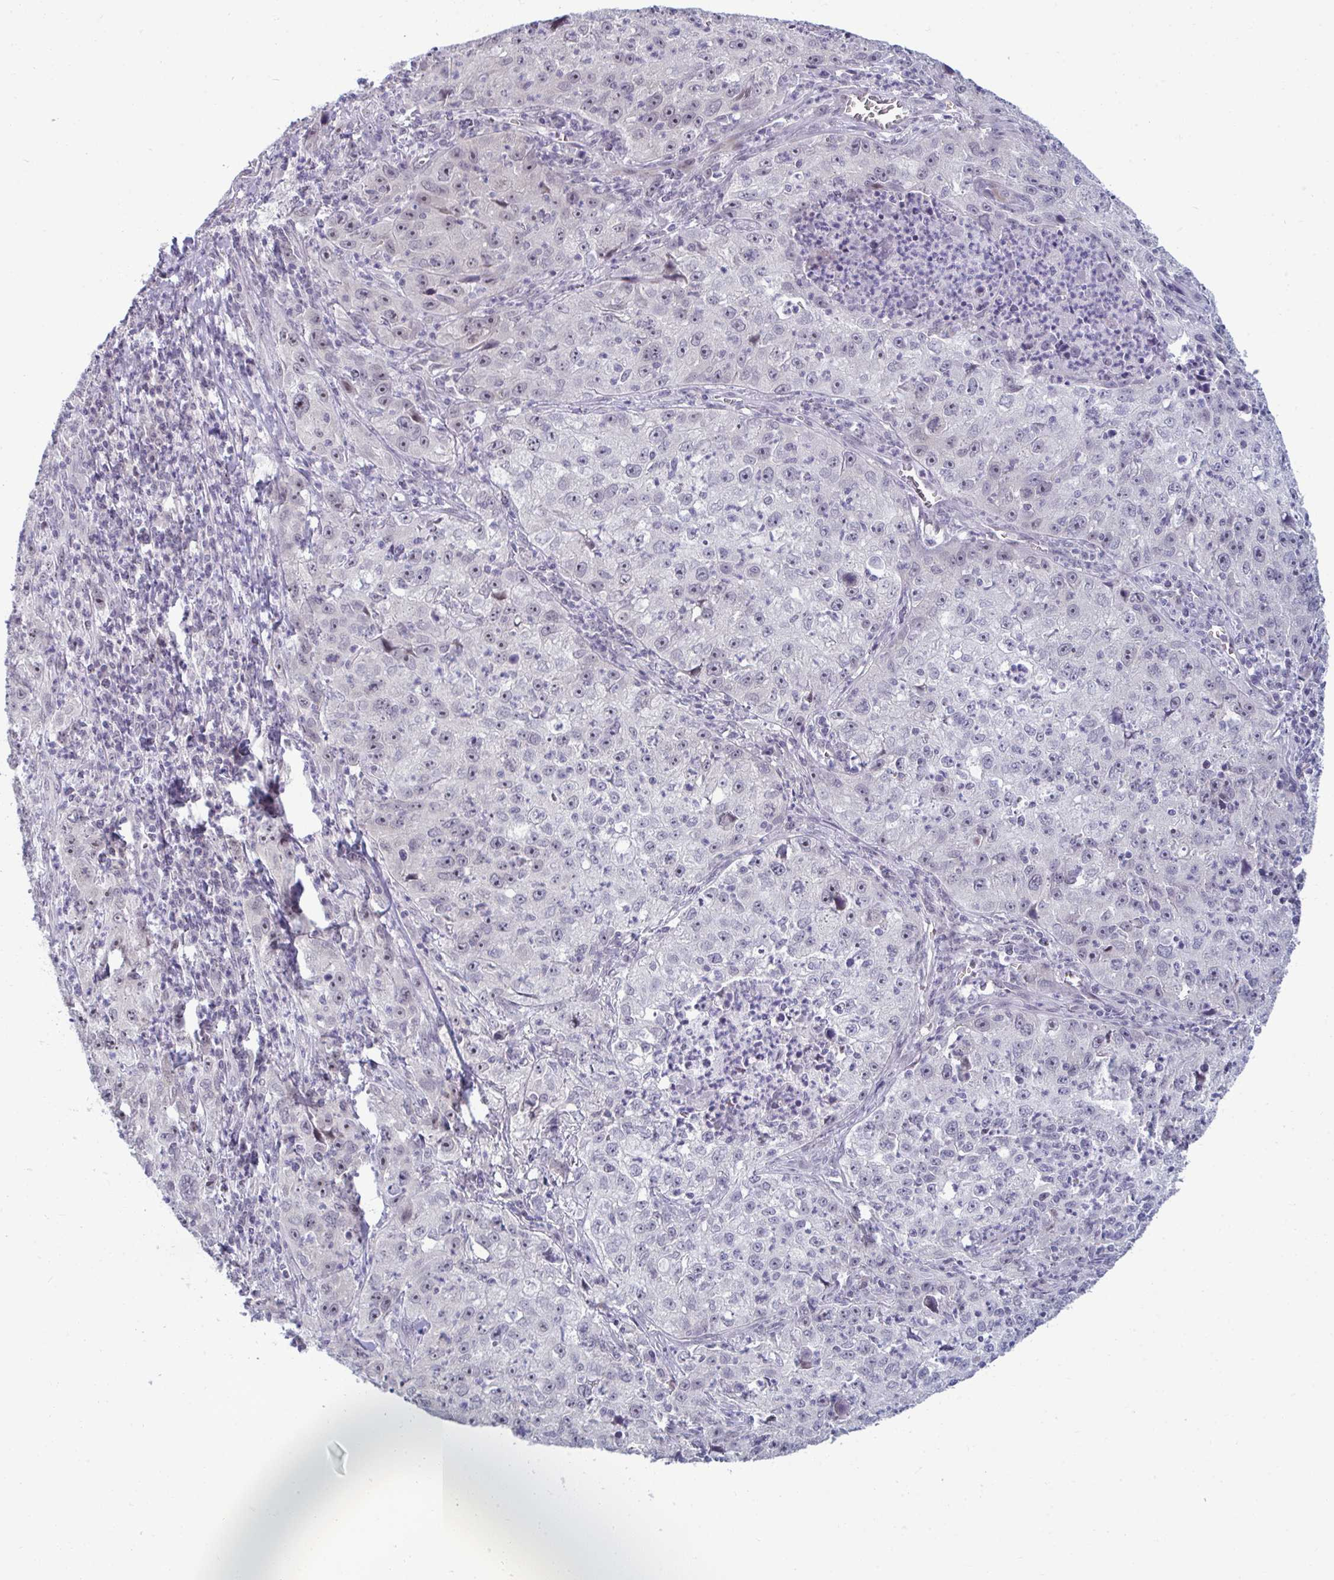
{"staining": {"intensity": "negative", "quantity": "none", "location": "none"}, "tissue": "lung cancer", "cell_type": "Tumor cells", "image_type": "cancer", "snomed": [{"axis": "morphology", "description": "Squamous cell carcinoma, NOS"}, {"axis": "topography", "description": "Lung"}], "caption": "Tumor cells are negative for protein expression in human lung squamous cell carcinoma. The staining was performed using DAB to visualize the protein expression in brown, while the nuclei were stained in blue with hematoxylin (Magnification: 20x).", "gene": "RNASEH1", "patient": {"sex": "male", "age": 71}}